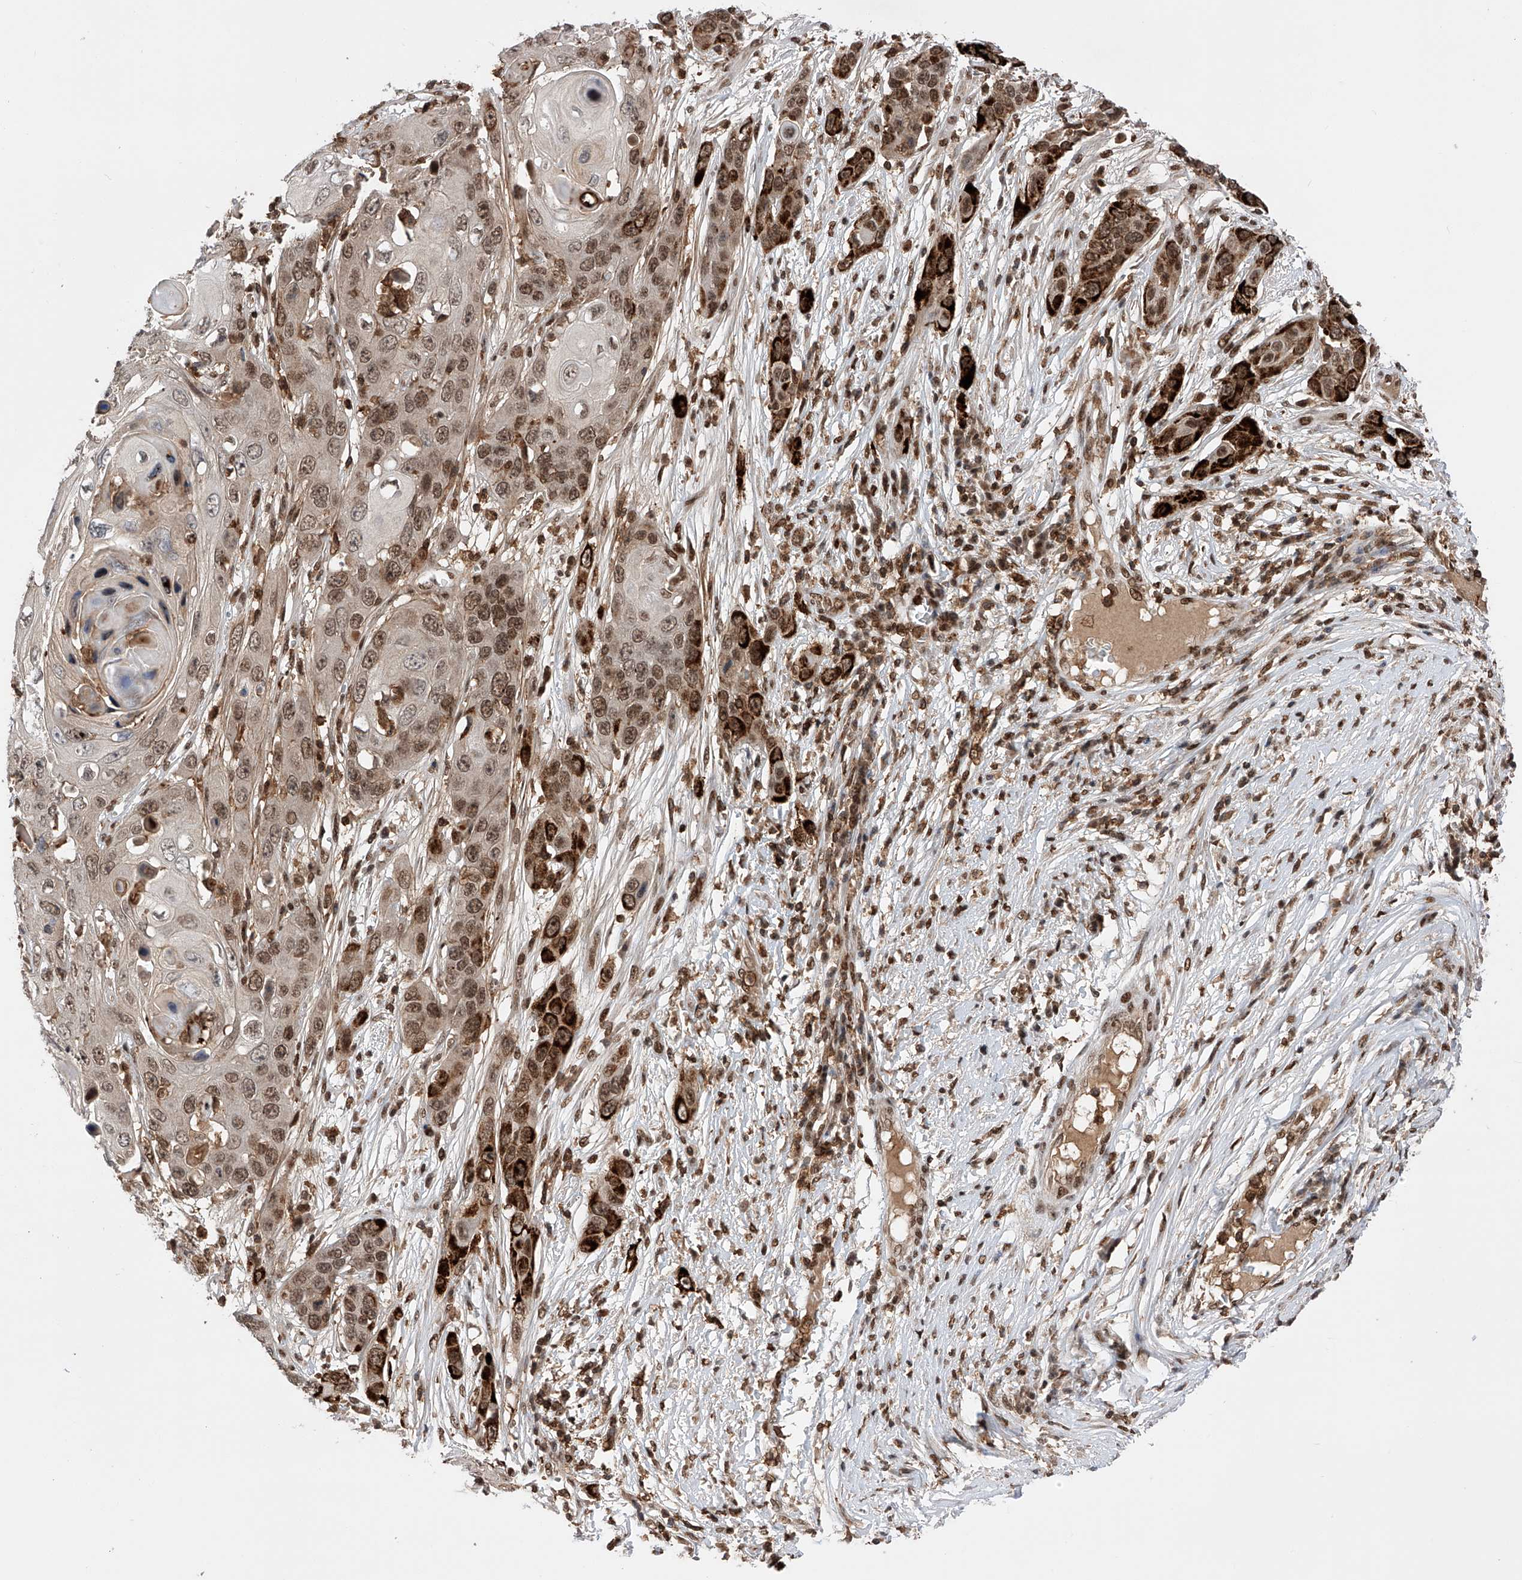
{"staining": {"intensity": "moderate", "quantity": ">75%", "location": "nuclear"}, "tissue": "skin cancer", "cell_type": "Tumor cells", "image_type": "cancer", "snomed": [{"axis": "morphology", "description": "Squamous cell carcinoma, NOS"}, {"axis": "topography", "description": "Skin"}], "caption": "This is an image of immunohistochemistry (IHC) staining of skin cancer, which shows moderate staining in the nuclear of tumor cells.", "gene": "ZNF280D", "patient": {"sex": "male", "age": 55}}